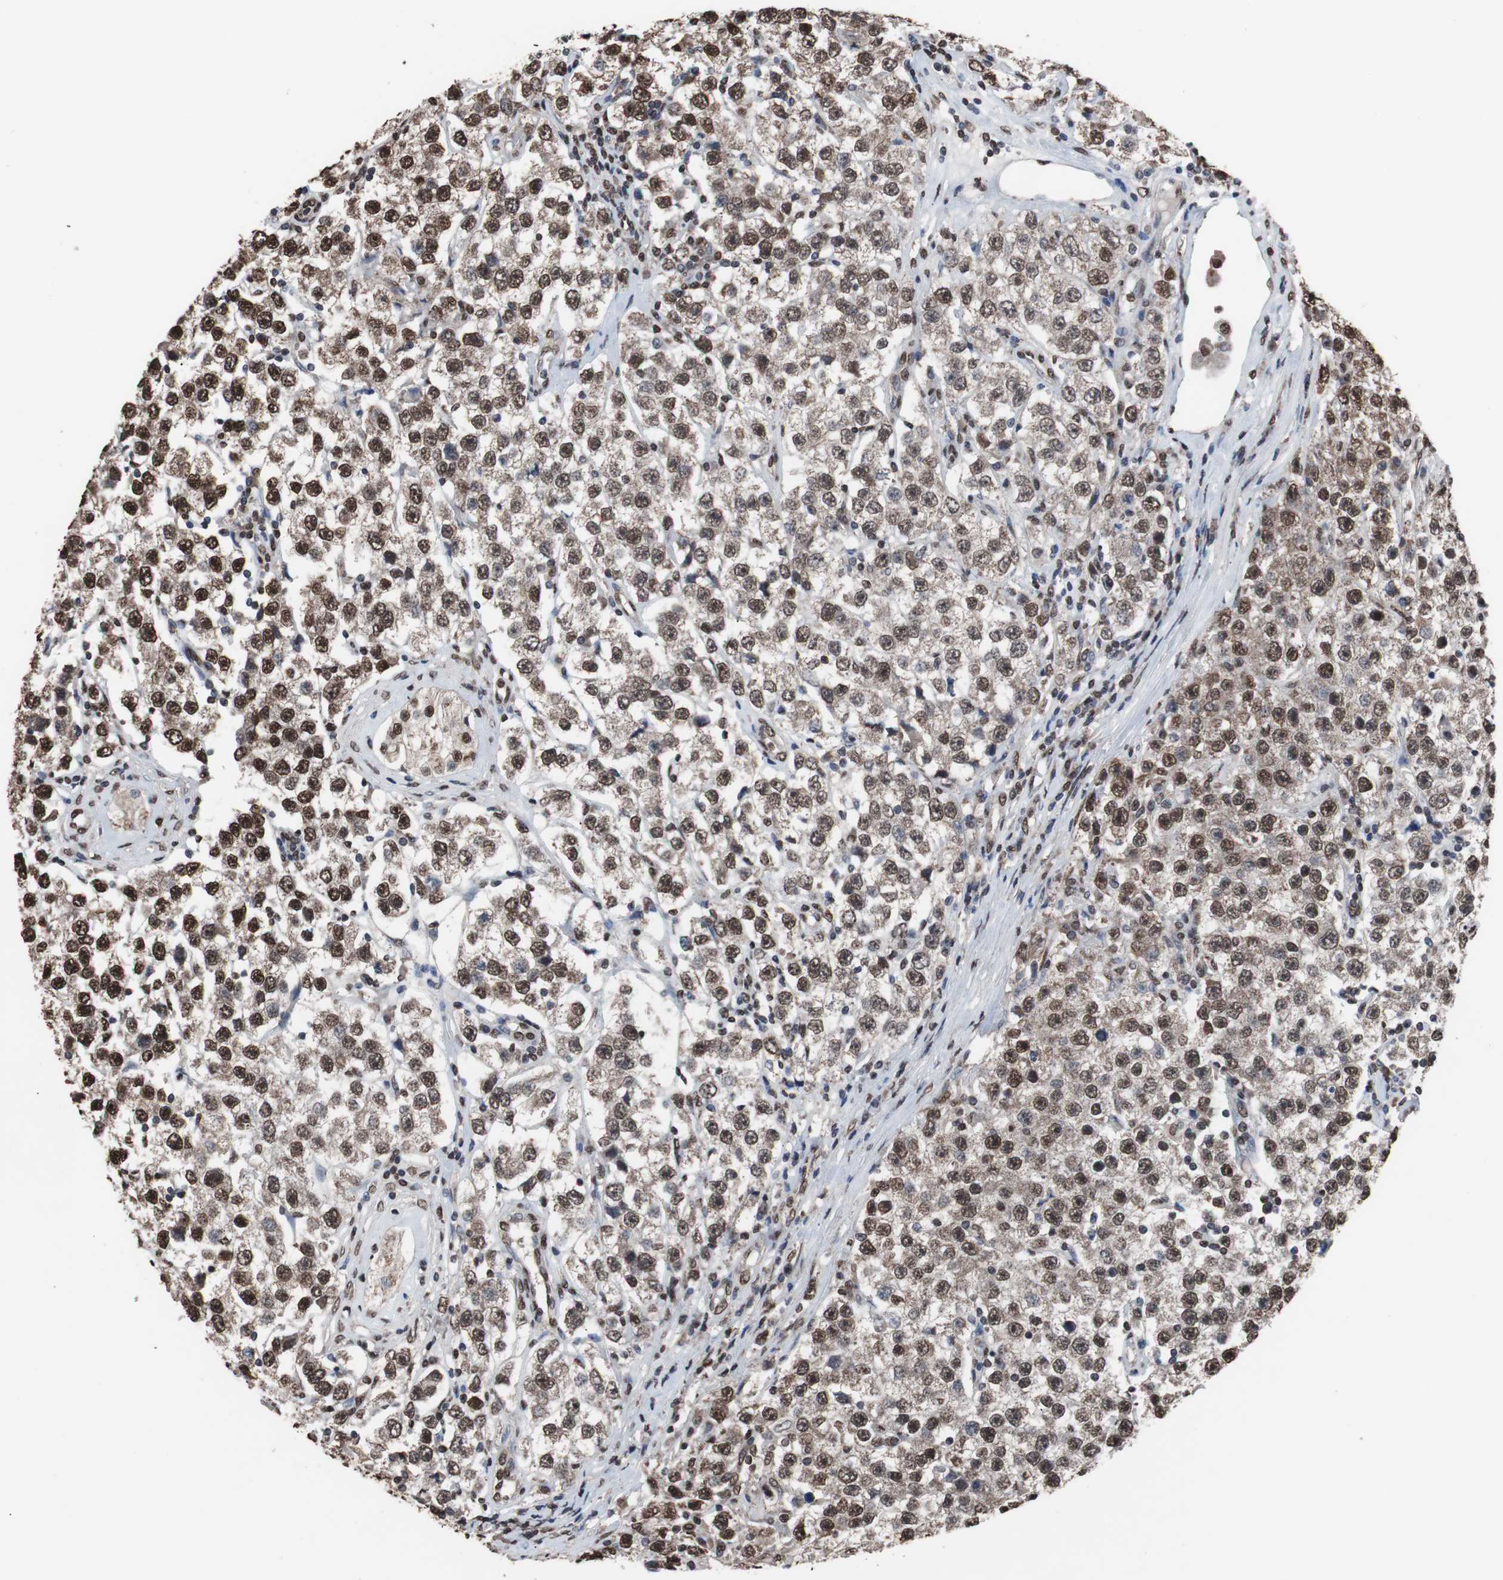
{"staining": {"intensity": "strong", "quantity": ">75%", "location": "nuclear"}, "tissue": "testis cancer", "cell_type": "Tumor cells", "image_type": "cancer", "snomed": [{"axis": "morphology", "description": "Seminoma, NOS"}, {"axis": "topography", "description": "Testis"}], "caption": "High-magnification brightfield microscopy of testis cancer stained with DAB (3,3'-diaminobenzidine) (brown) and counterstained with hematoxylin (blue). tumor cells exhibit strong nuclear staining is identified in about>75% of cells.", "gene": "MED27", "patient": {"sex": "male", "age": 52}}